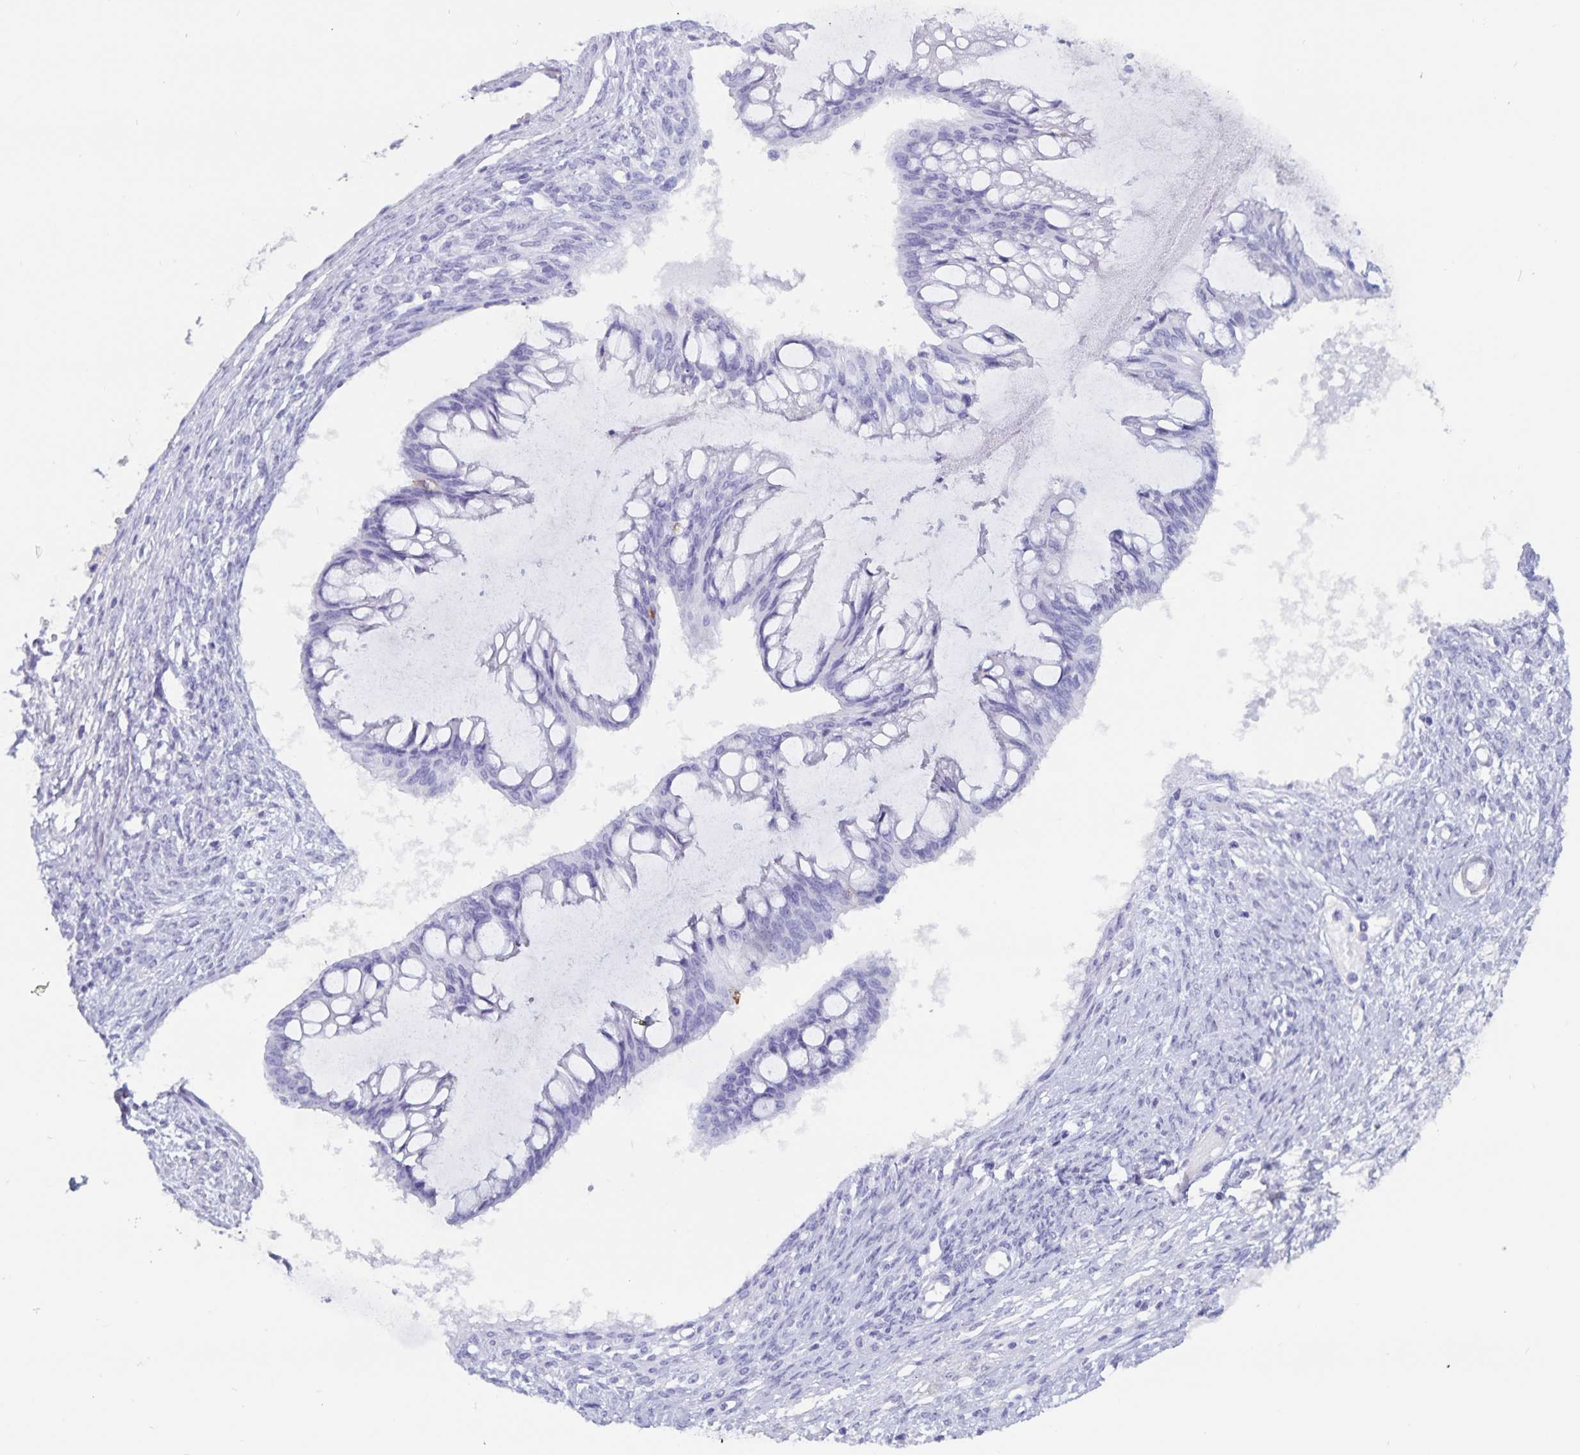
{"staining": {"intensity": "negative", "quantity": "none", "location": "none"}, "tissue": "ovarian cancer", "cell_type": "Tumor cells", "image_type": "cancer", "snomed": [{"axis": "morphology", "description": "Cystadenocarcinoma, mucinous, NOS"}, {"axis": "topography", "description": "Ovary"}], "caption": "A micrograph of human ovarian cancer is negative for staining in tumor cells.", "gene": "GPR137", "patient": {"sex": "female", "age": 73}}